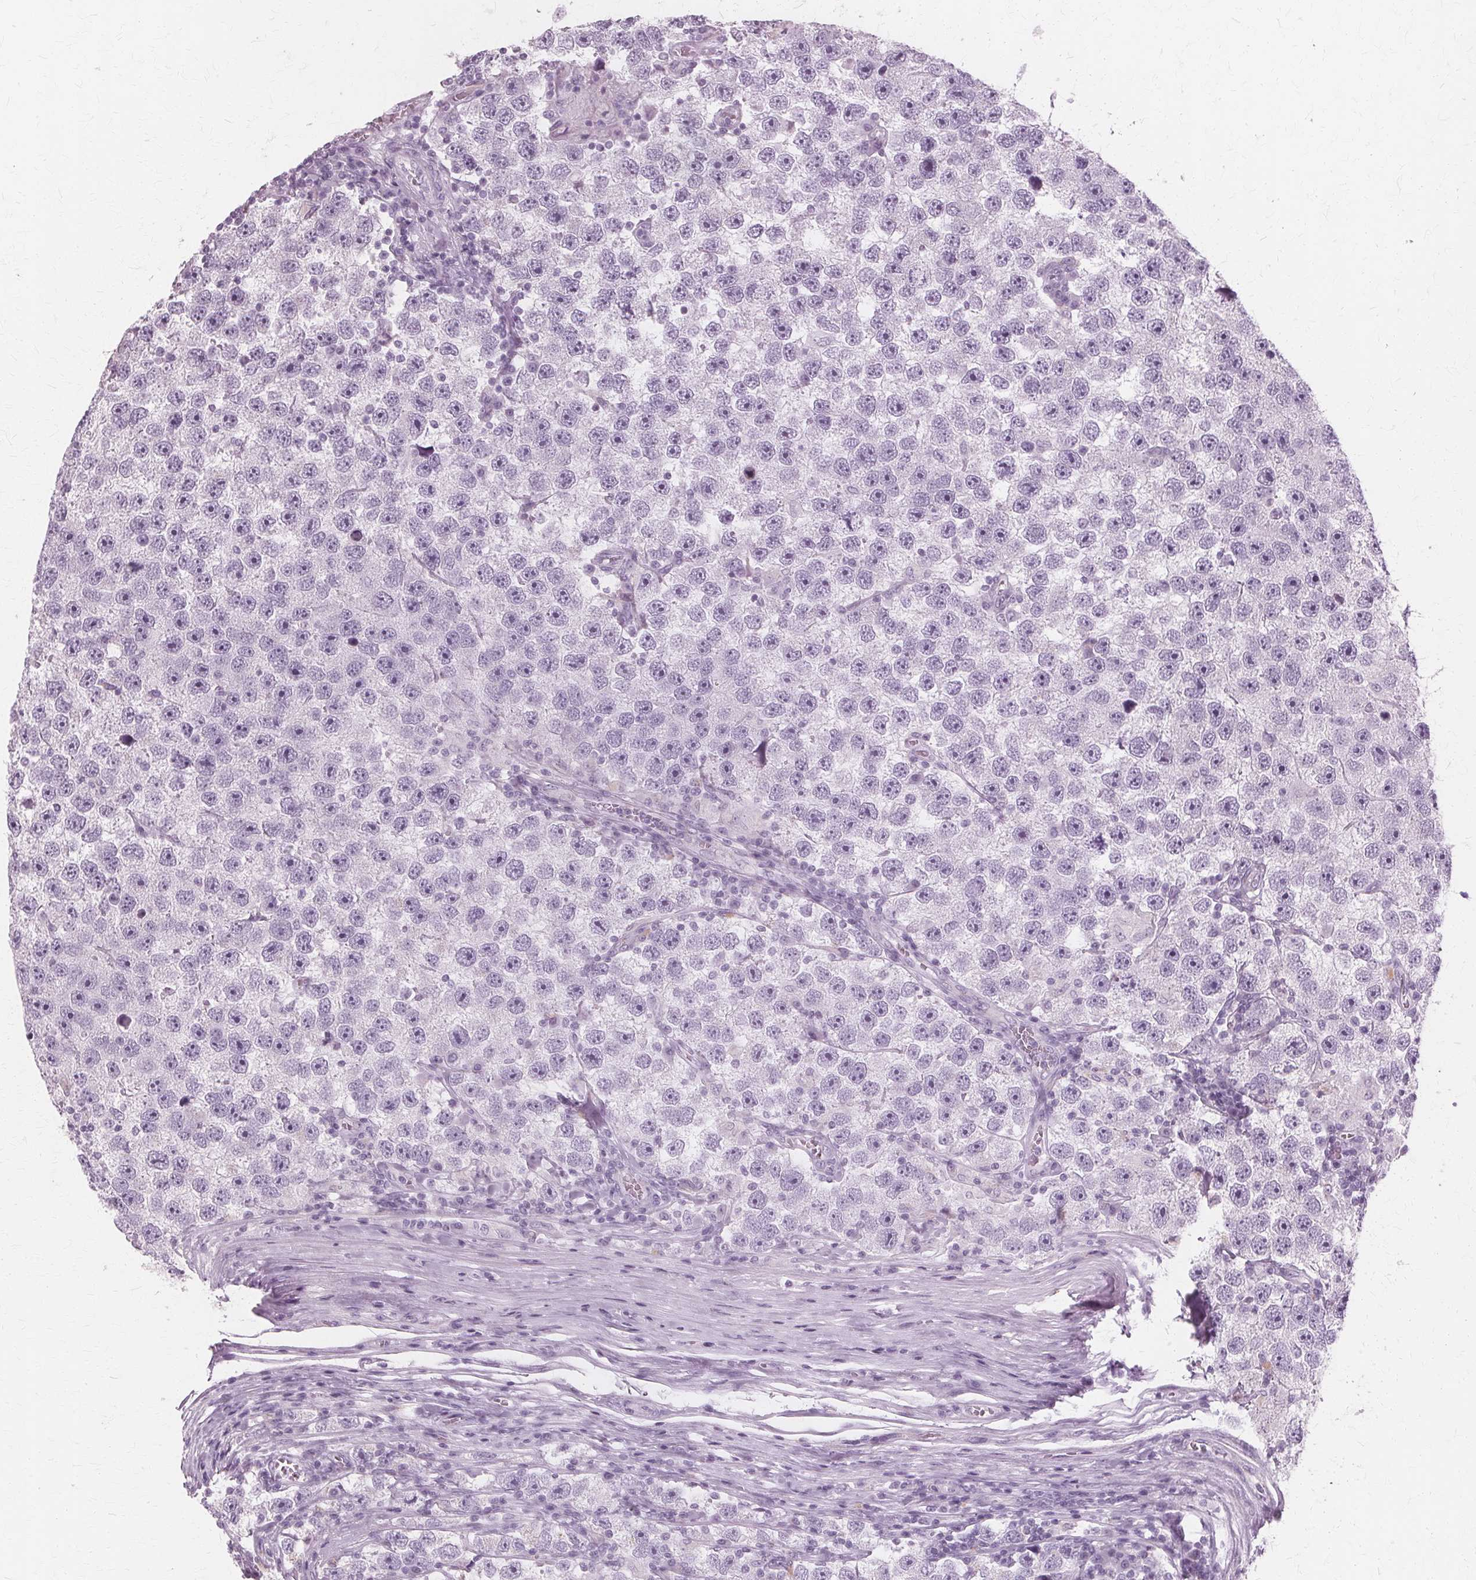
{"staining": {"intensity": "negative", "quantity": "none", "location": "none"}, "tissue": "testis cancer", "cell_type": "Tumor cells", "image_type": "cancer", "snomed": [{"axis": "morphology", "description": "Seminoma, NOS"}, {"axis": "topography", "description": "Testis"}], "caption": "Immunohistochemical staining of human testis seminoma displays no significant staining in tumor cells.", "gene": "DNASE2", "patient": {"sex": "male", "age": 26}}